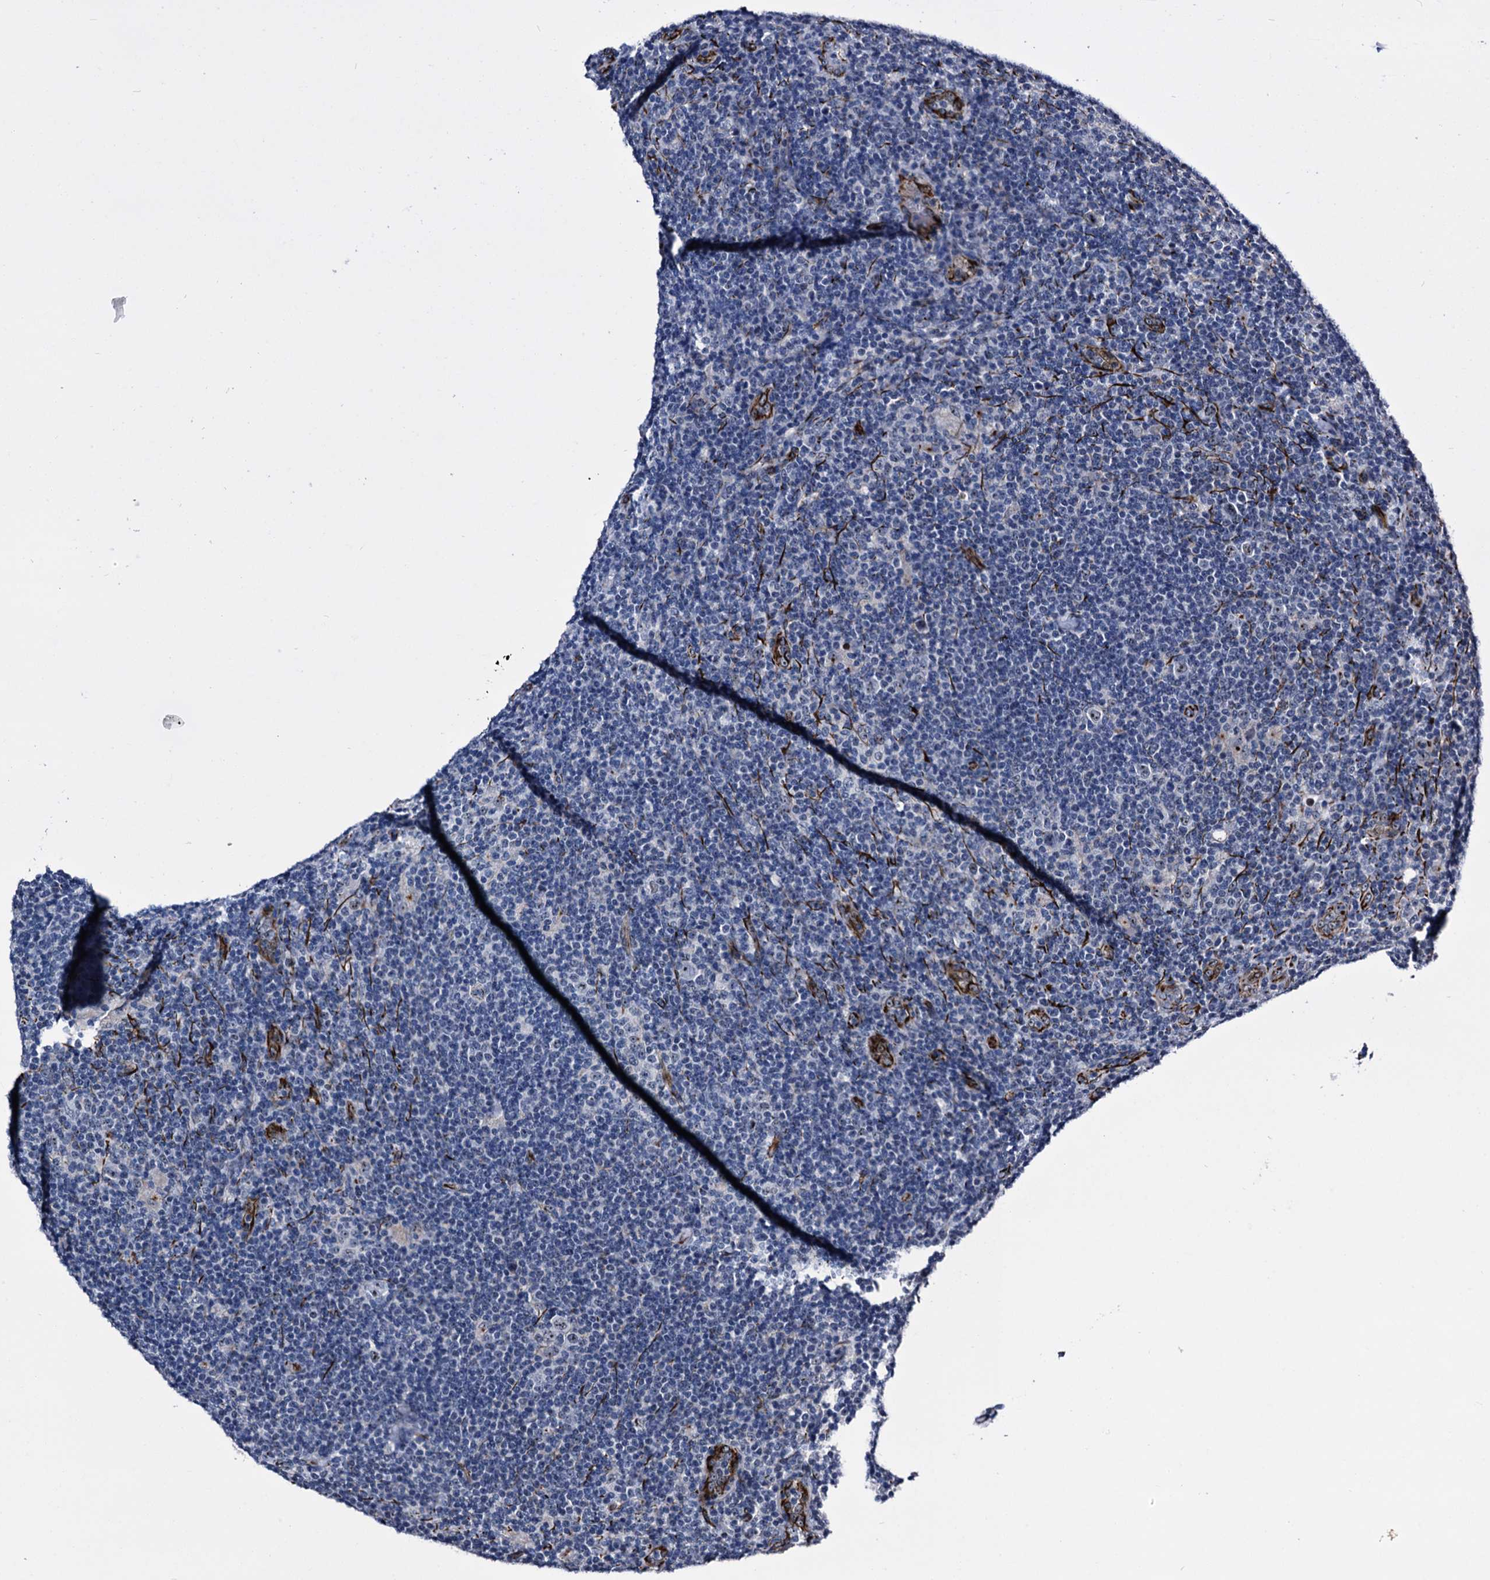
{"staining": {"intensity": "weak", "quantity": ">75%", "location": "nuclear"}, "tissue": "lymphoma", "cell_type": "Tumor cells", "image_type": "cancer", "snomed": [{"axis": "morphology", "description": "Hodgkin's disease, NOS"}, {"axis": "topography", "description": "Lymph node"}], "caption": "Hodgkin's disease stained with a brown dye reveals weak nuclear positive expression in approximately >75% of tumor cells.", "gene": "EMG1", "patient": {"sex": "female", "age": 57}}